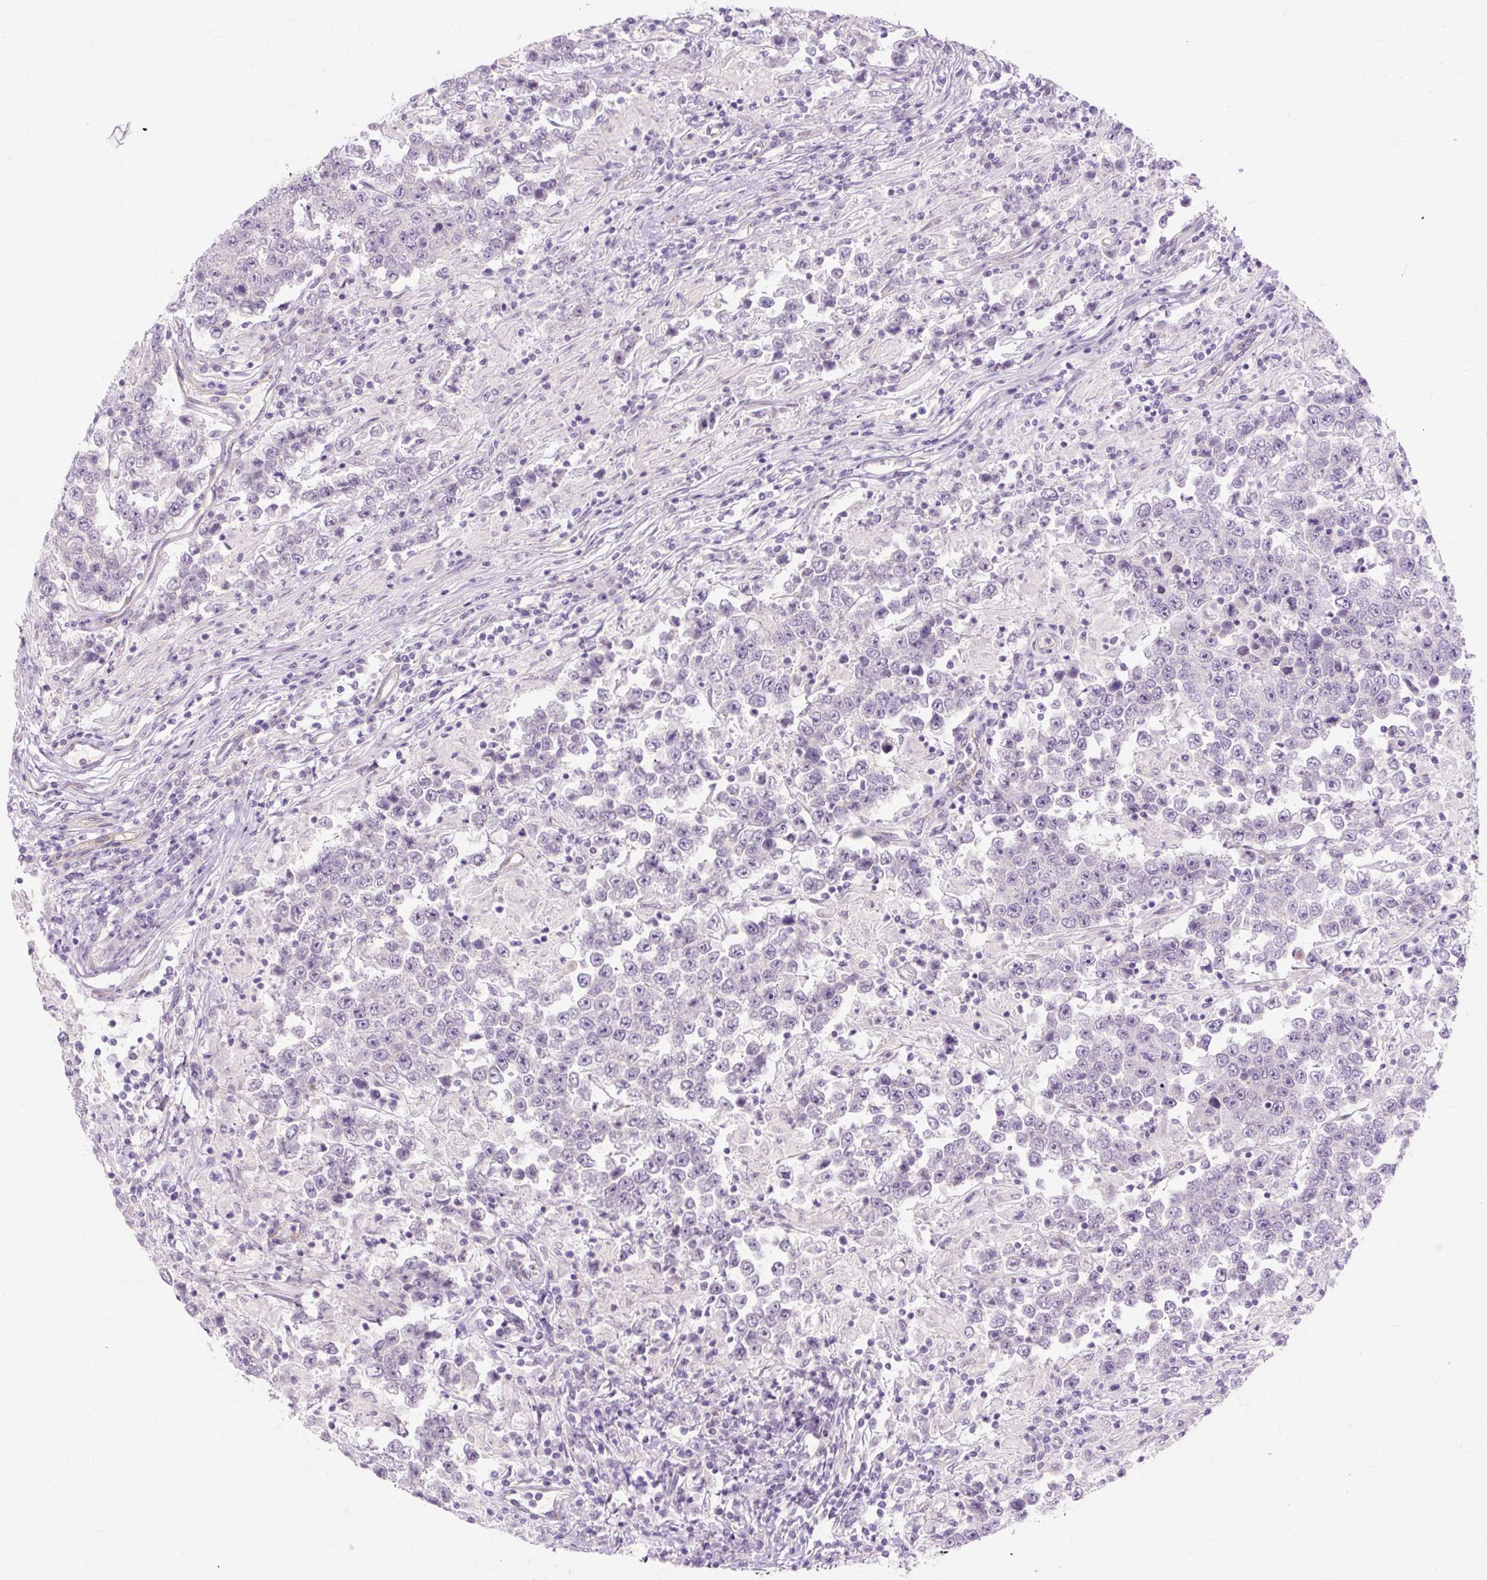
{"staining": {"intensity": "negative", "quantity": "none", "location": "none"}, "tissue": "testis cancer", "cell_type": "Tumor cells", "image_type": "cancer", "snomed": [{"axis": "morphology", "description": "Normal tissue, NOS"}, {"axis": "morphology", "description": "Urothelial carcinoma, High grade"}, {"axis": "morphology", "description": "Seminoma, NOS"}, {"axis": "morphology", "description": "Carcinoma, Embryonal, NOS"}, {"axis": "topography", "description": "Urinary bladder"}, {"axis": "topography", "description": "Testis"}], "caption": "IHC histopathology image of human embryonal carcinoma (testis) stained for a protein (brown), which demonstrates no positivity in tumor cells. (Brightfield microscopy of DAB (3,3'-diaminobenzidine) IHC at high magnification).", "gene": "ZNF35", "patient": {"sex": "male", "age": 41}}